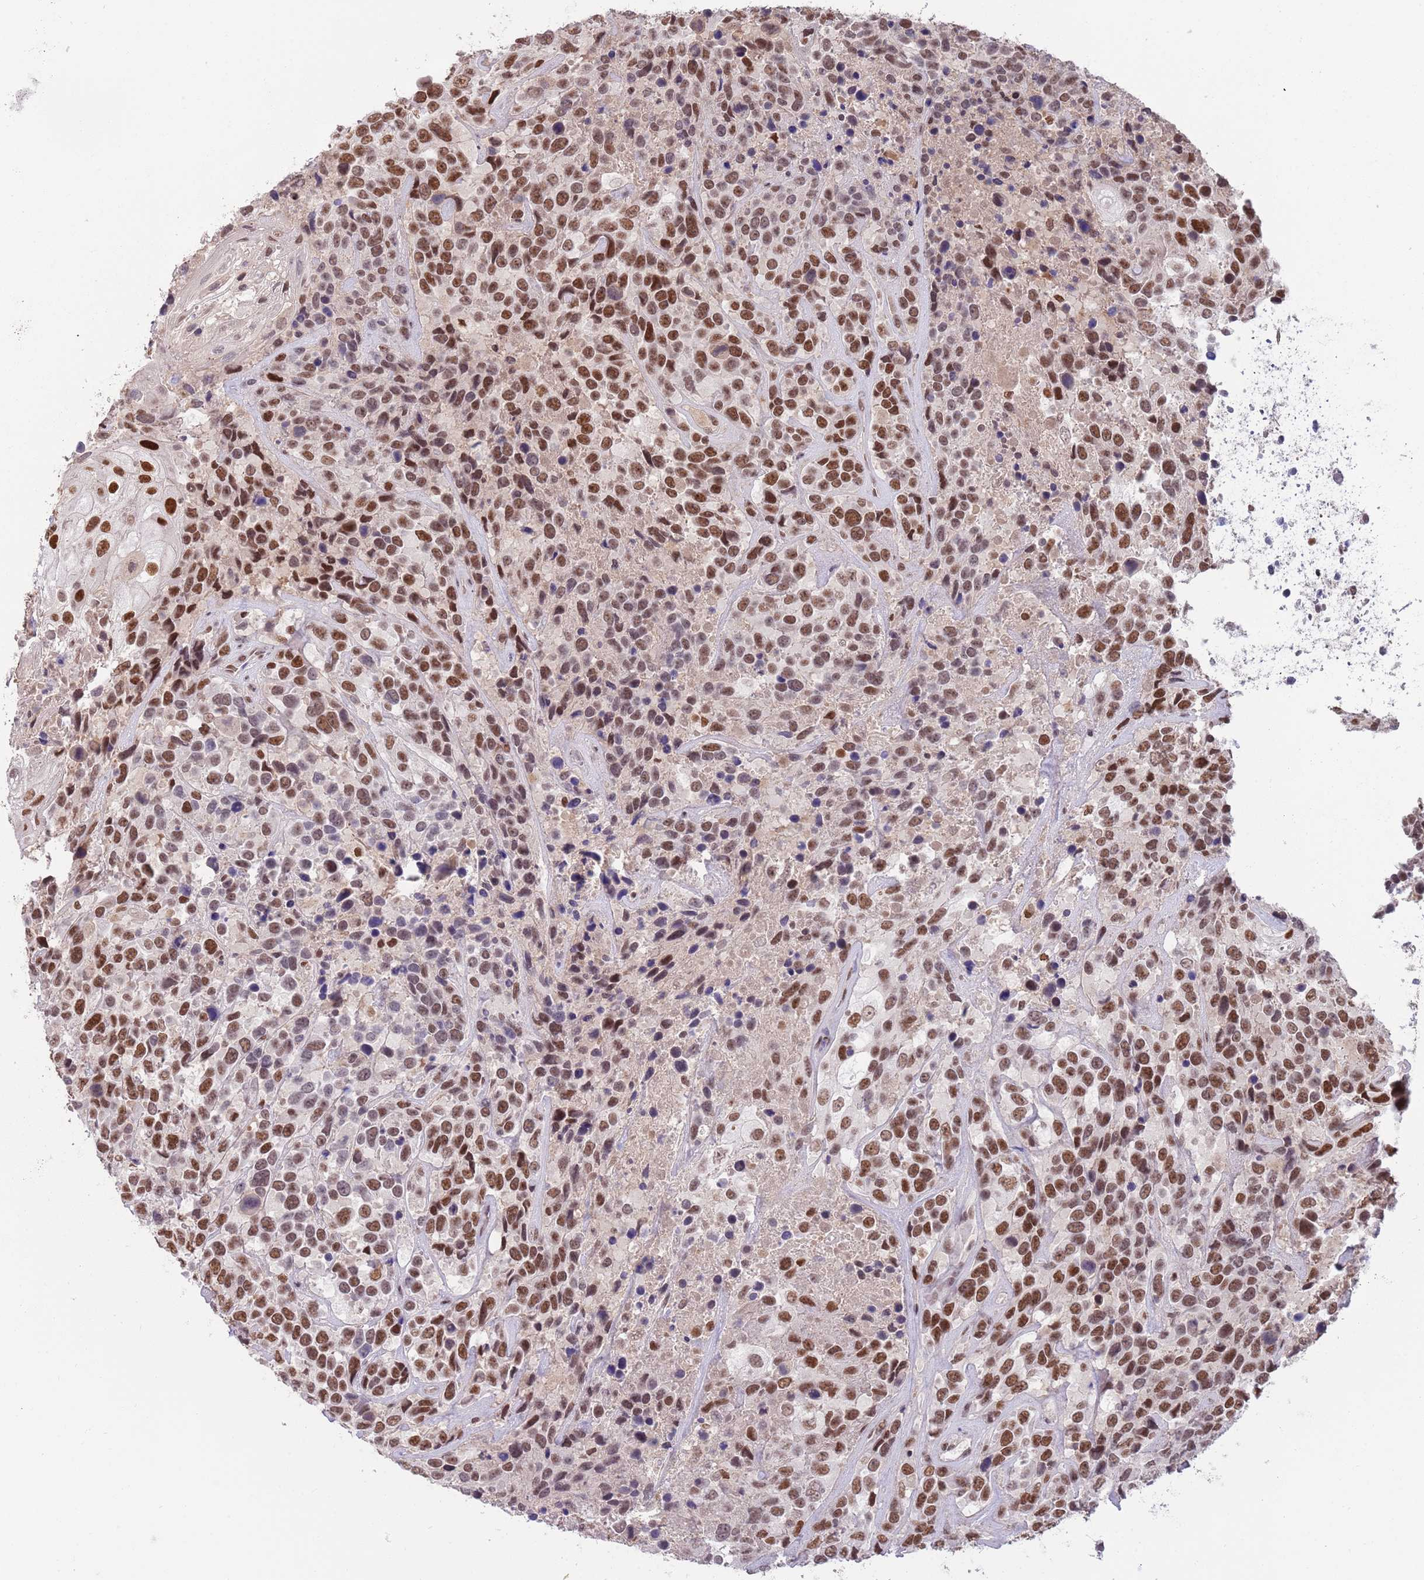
{"staining": {"intensity": "moderate", "quantity": ">75%", "location": "nuclear"}, "tissue": "urothelial cancer", "cell_type": "Tumor cells", "image_type": "cancer", "snomed": [{"axis": "morphology", "description": "Urothelial carcinoma, High grade"}, {"axis": "topography", "description": "Urinary bladder"}], "caption": "Urothelial carcinoma (high-grade) was stained to show a protein in brown. There is medium levels of moderate nuclear staining in about >75% of tumor cells.", "gene": "ZBTB7A", "patient": {"sex": "female", "age": 70}}